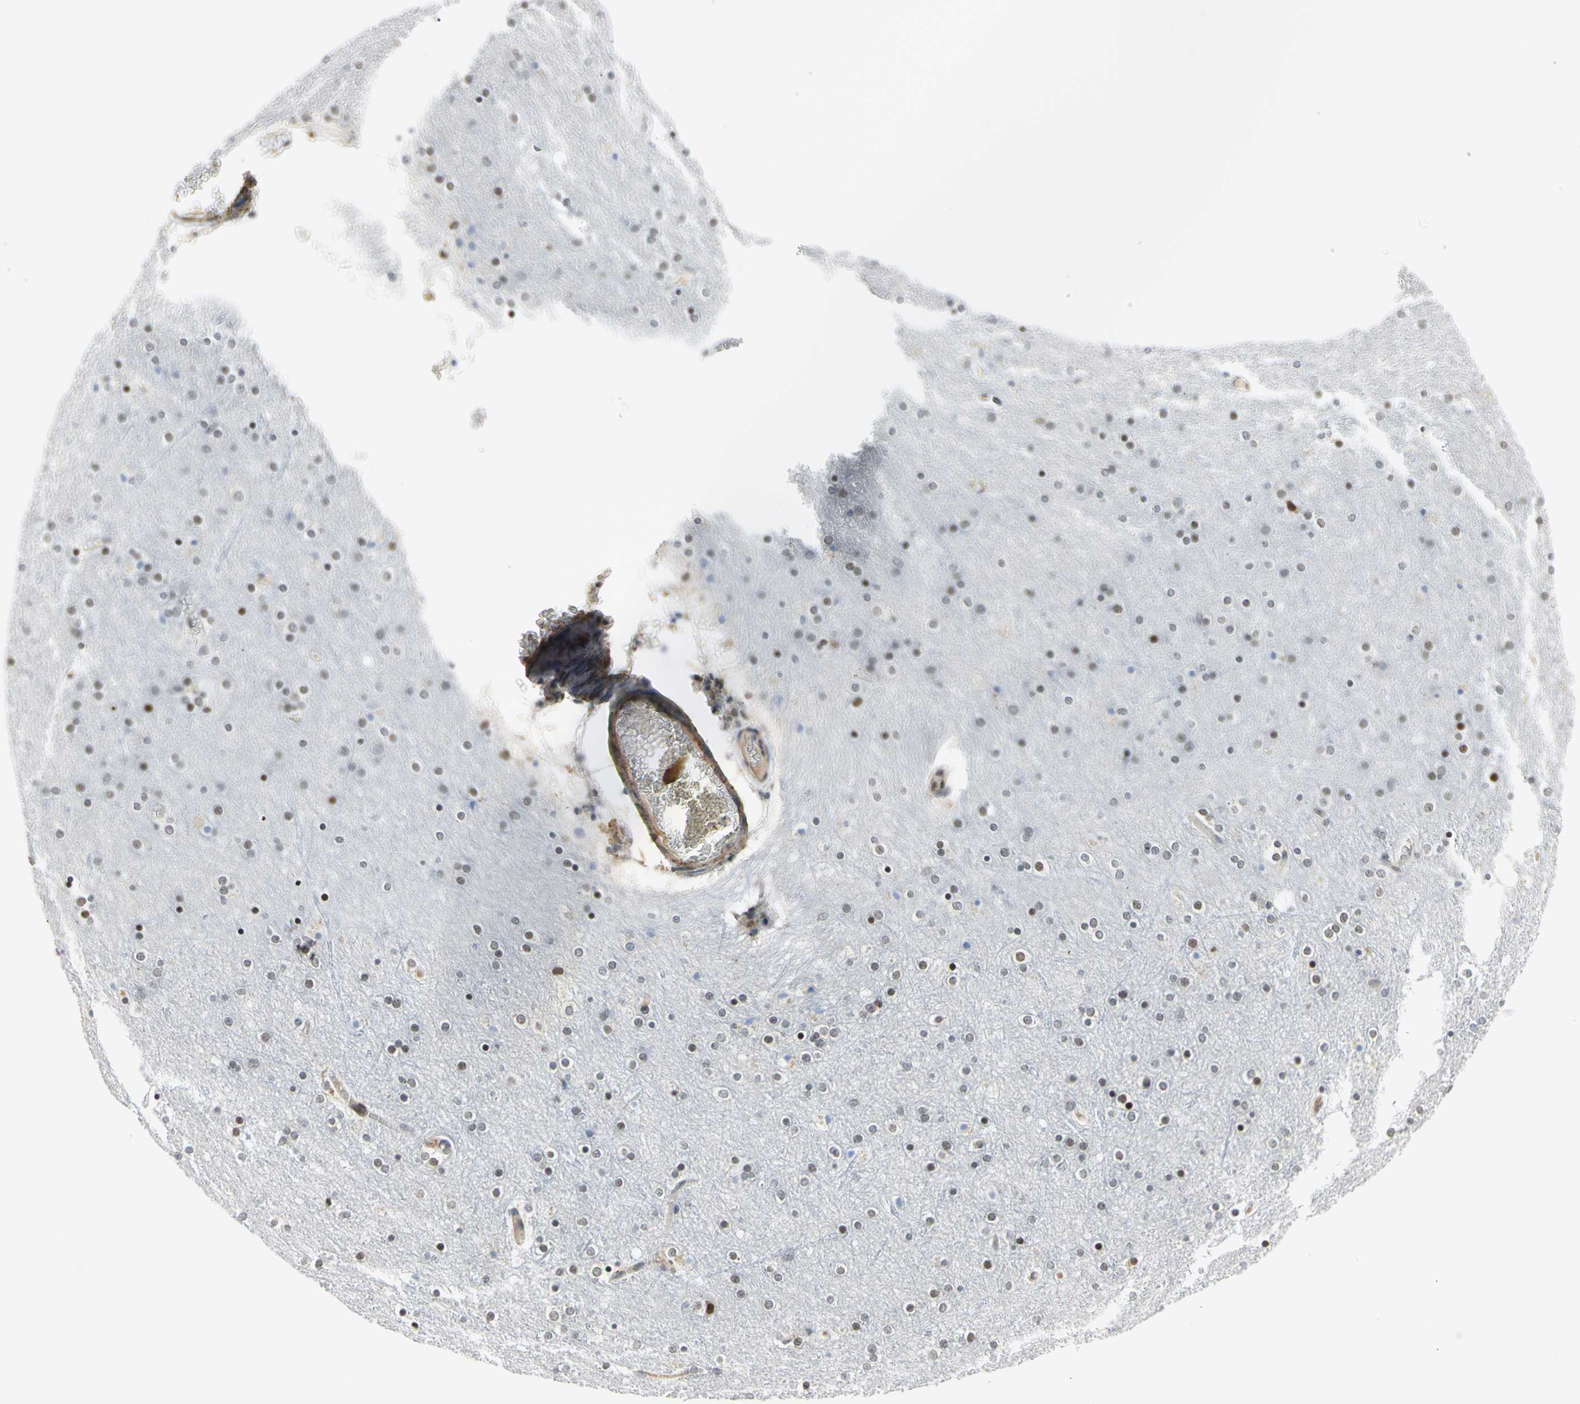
{"staining": {"intensity": "negative", "quantity": "none", "location": "none"}, "tissue": "cerebral cortex", "cell_type": "Endothelial cells", "image_type": "normal", "snomed": [{"axis": "morphology", "description": "Normal tissue, NOS"}, {"axis": "topography", "description": "Cerebral cortex"}], "caption": "High magnification brightfield microscopy of unremarkable cerebral cortex stained with DAB (brown) and counterstained with hematoxylin (blue): endothelial cells show no significant positivity.", "gene": "IMPG2", "patient": {"sex": "female", "age": 54}}